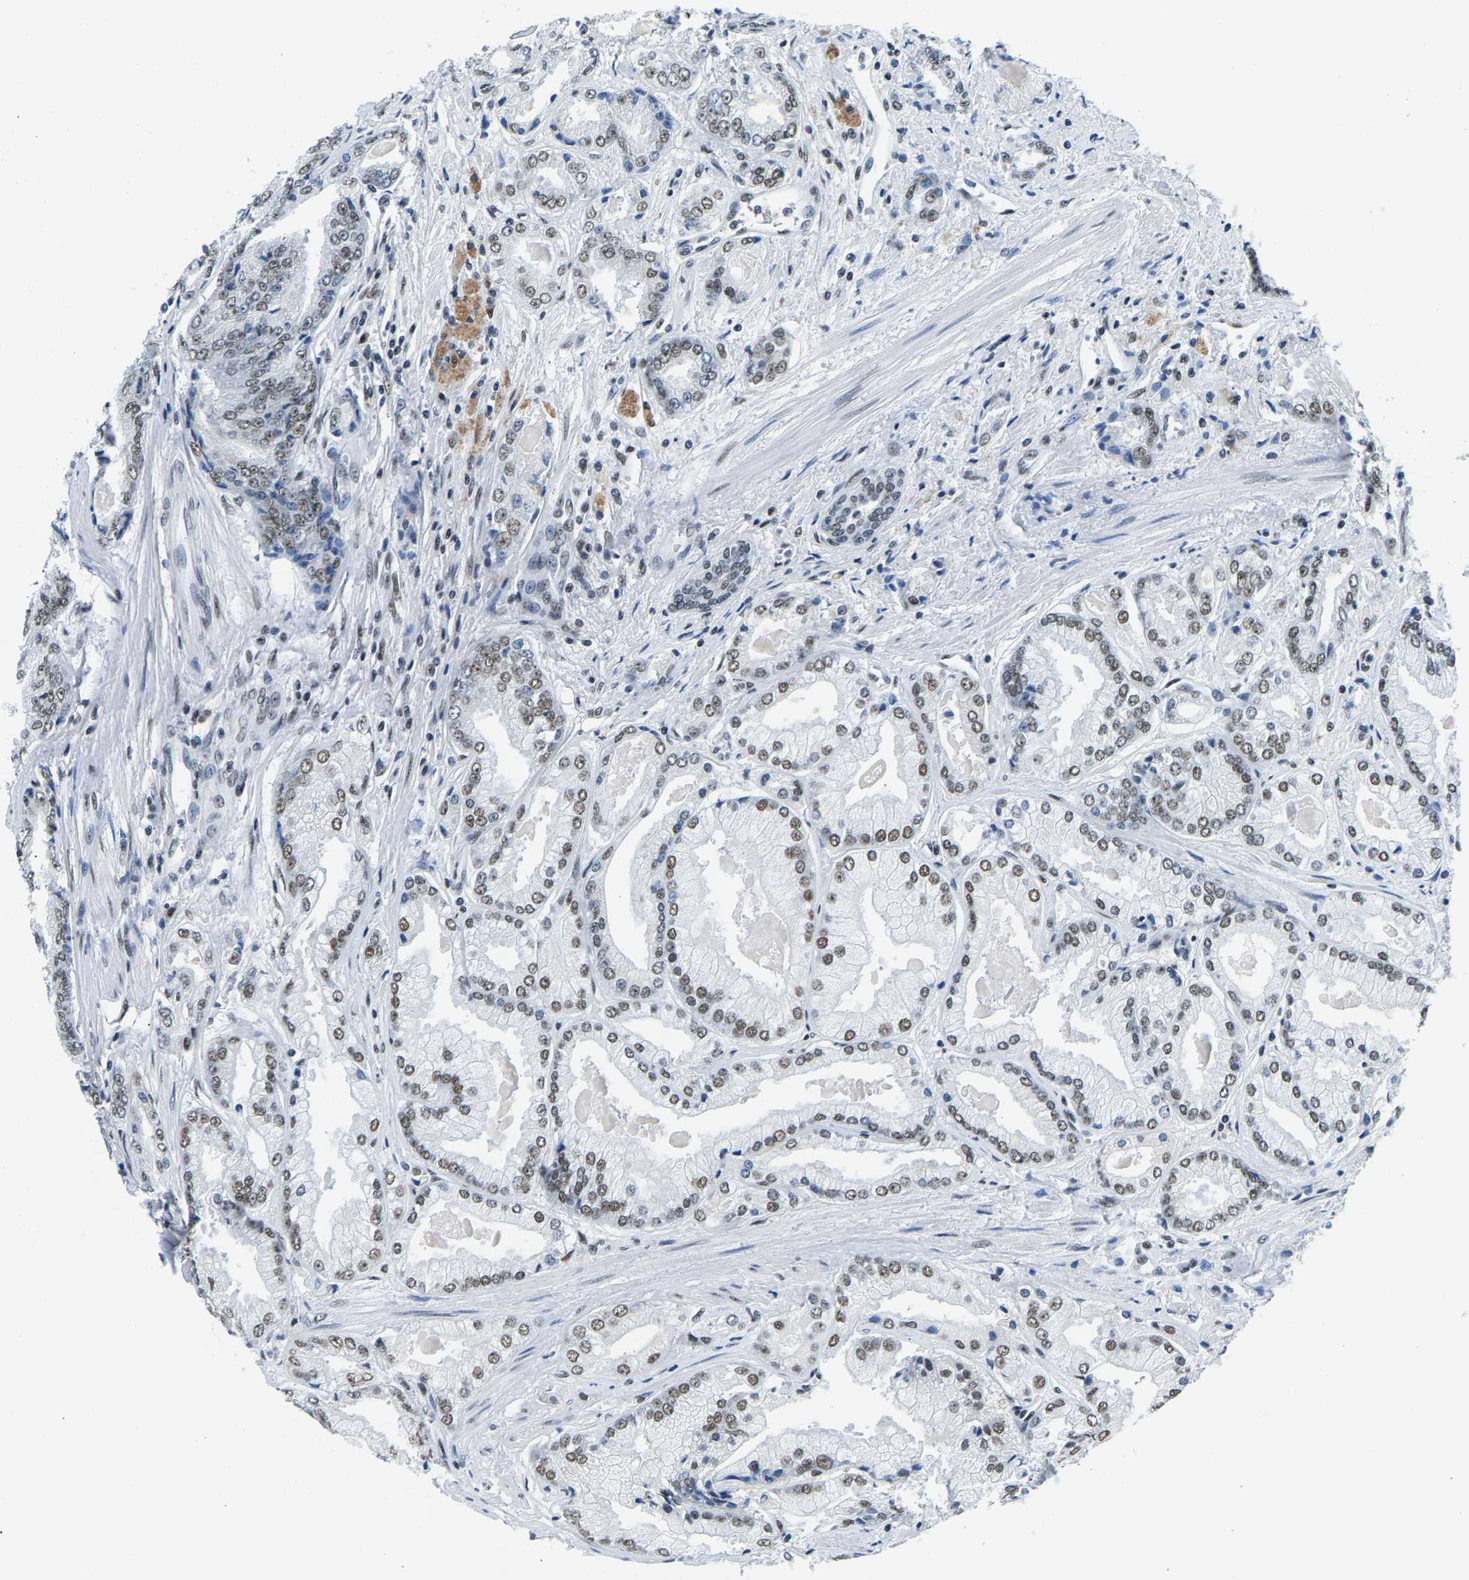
{"staining": {"intensity": "moderate", "quantity": "25%-75%", "location": "nuclear"}, "tissue": "prostate cancer", "cell_type": "Tumor cells", "image_type": "cancer", "snomed": [{"axis": "morphology", "description": "Adenocarcinoma, Low grade"}, {"axis": "topography", "description": "Prostate"}], "caption": "Tumor cells demonstrate medium levels of moderate nuclear staining in about 25%-75% of cells in human prostate adenocarcinoma (low-grade).", "gene": "ATF2", "patient": {"sex": "male", "age": 52}}